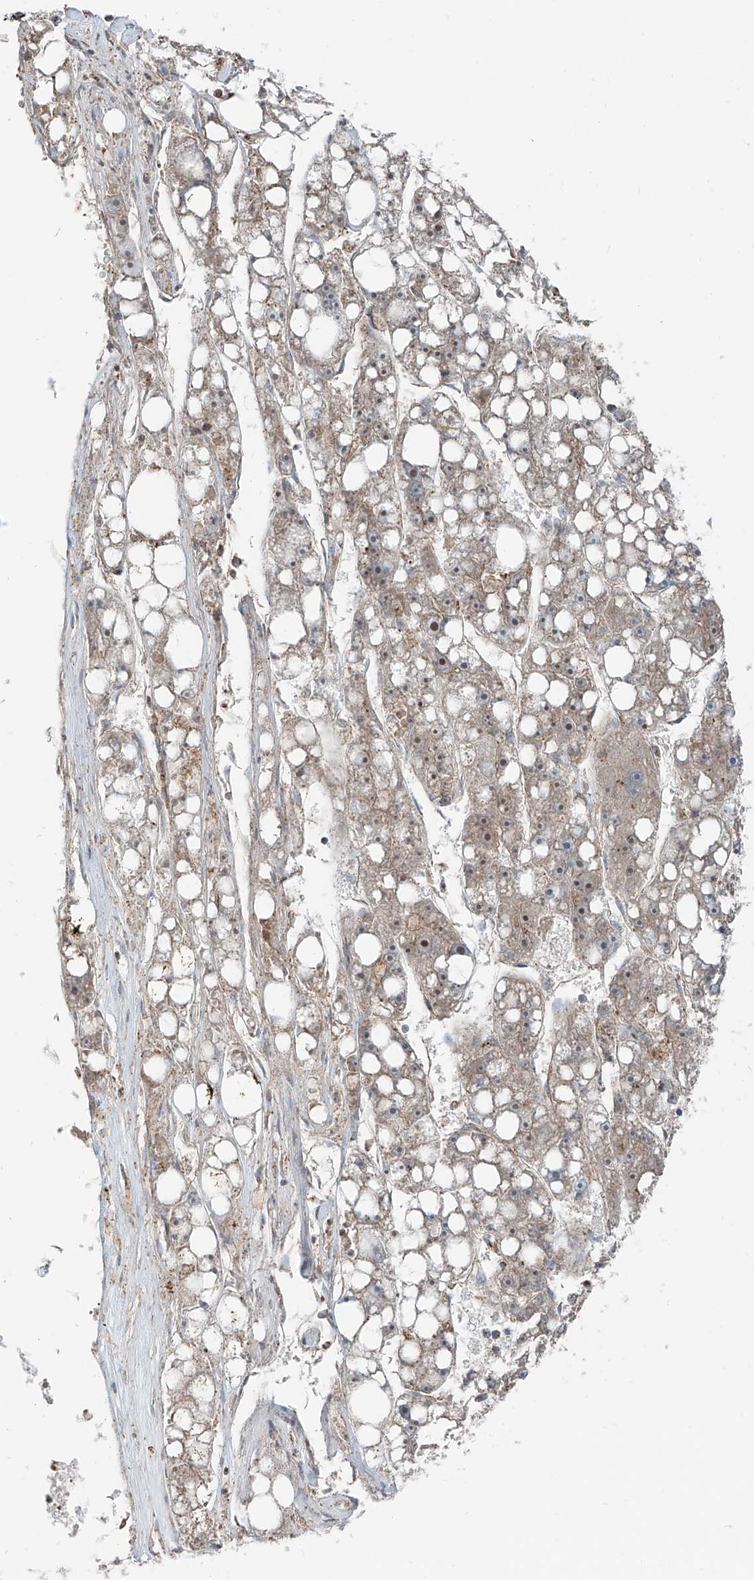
{"staining": {"intensity": "weak", "quantity": "25%-75%", "location": "cytoplasmic/membranous"}, "tissue": "liver cancer", "cell_type": "Tumor cells", "image_type": "cancer", "snomed": [{"axis": "morphology", "description": "Carcinoma, Hepatocellular, NOS"}, {"axis": "topography", "description": "Liver"}], "caption": "There is low levels of weak cytoplasmic/membranous expression in tumor cells of liver cancer, as demonstrated by immunohistochemical staining (brown color).", "gene": "CEP162", "patient": {"sex": "female", "age": 61}}